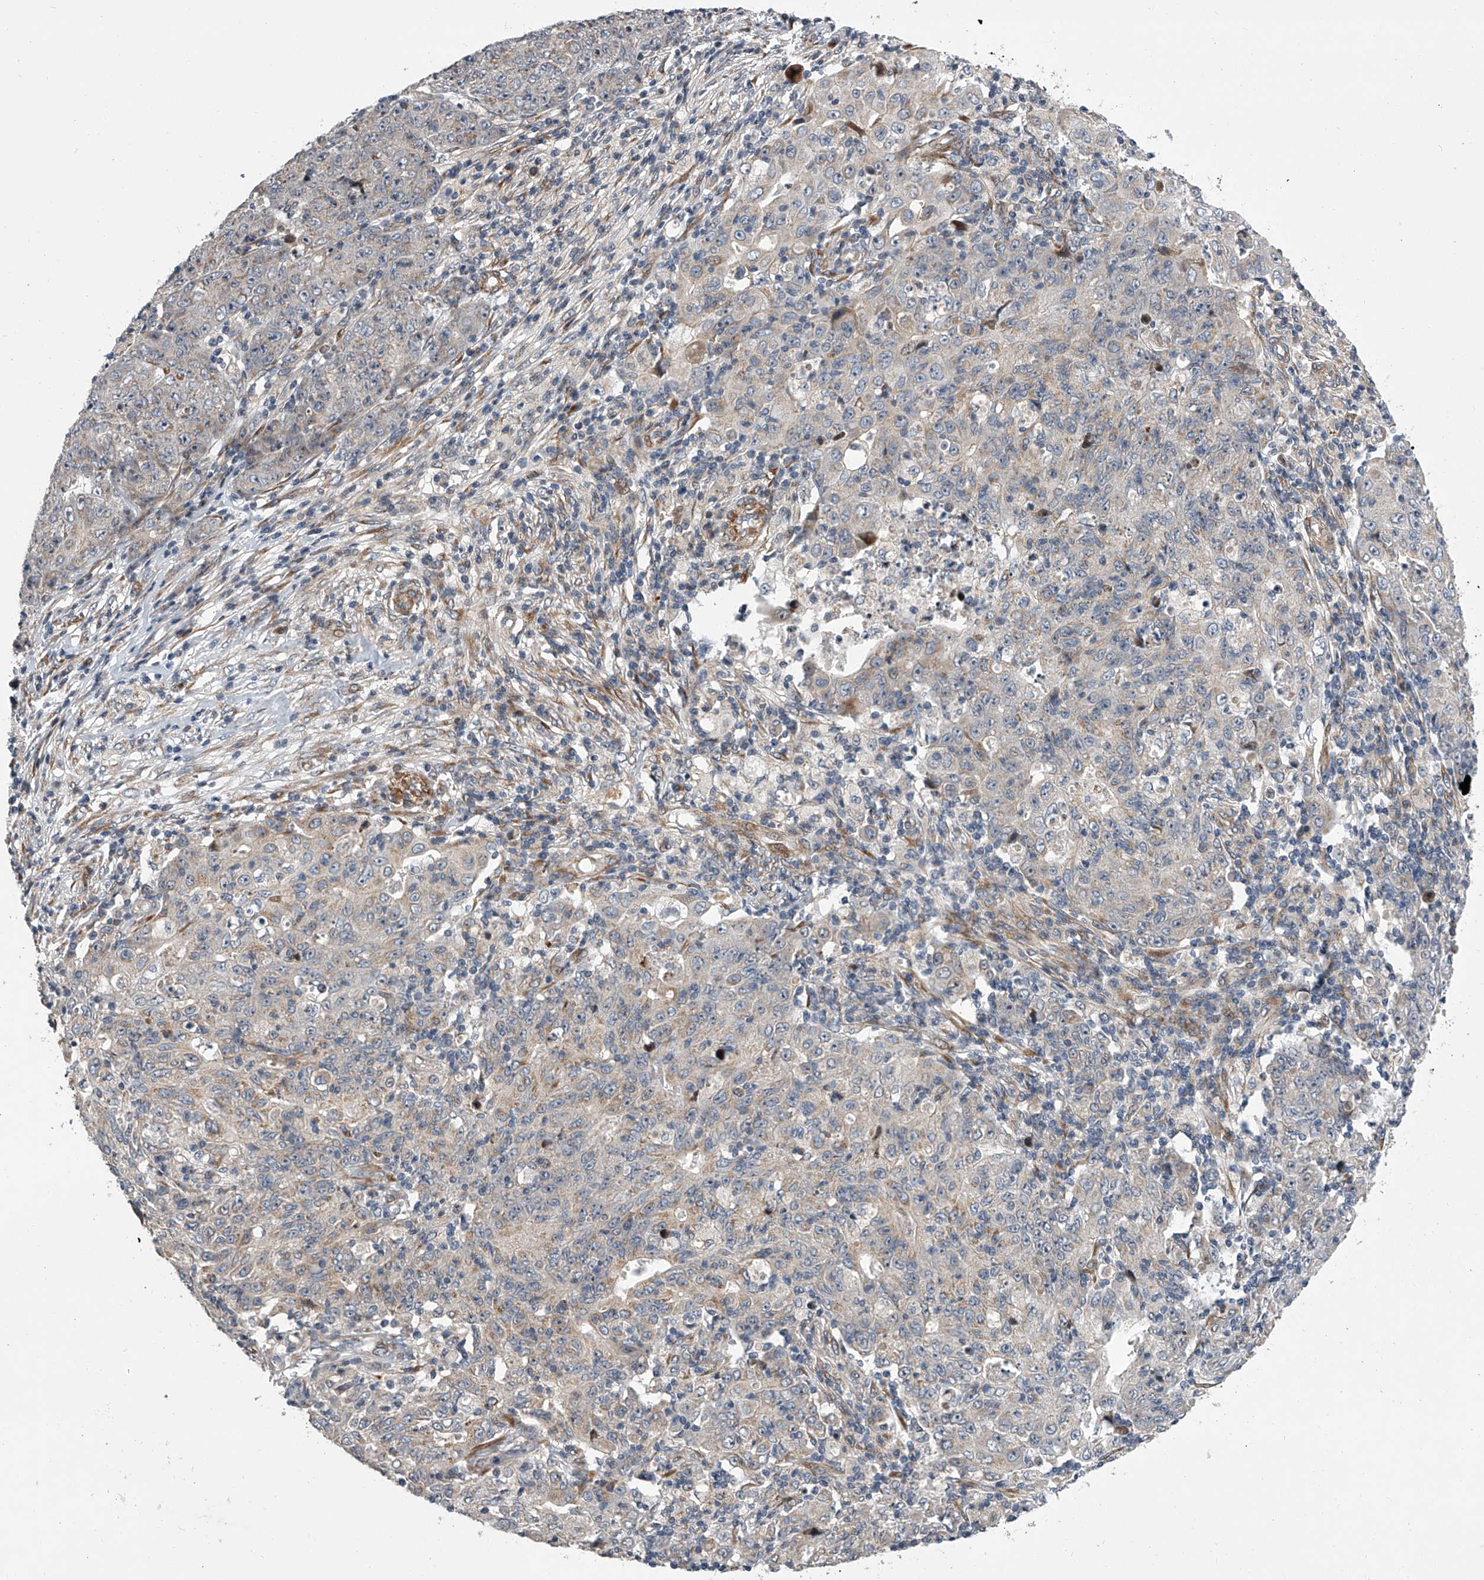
{"staining": {"intensity": "weak", "quantity": "<25%", "location": "cytoplasmic/membranous"}, "tissue": "ovarian cancer", "cell_type": "Tumor cells", "image_type": "cancer", "snomed": [{"axis": "morphology", "description": "Carcinoma, endometroid"}, {"axis": "topography", "description": "Ovary"}], "caption": "There is no significant positivity in tumor cells of endometroid carcinoma (ovarian).", "gene": "DLGAP2", "patient": {"sex": "female", "age": 42}}